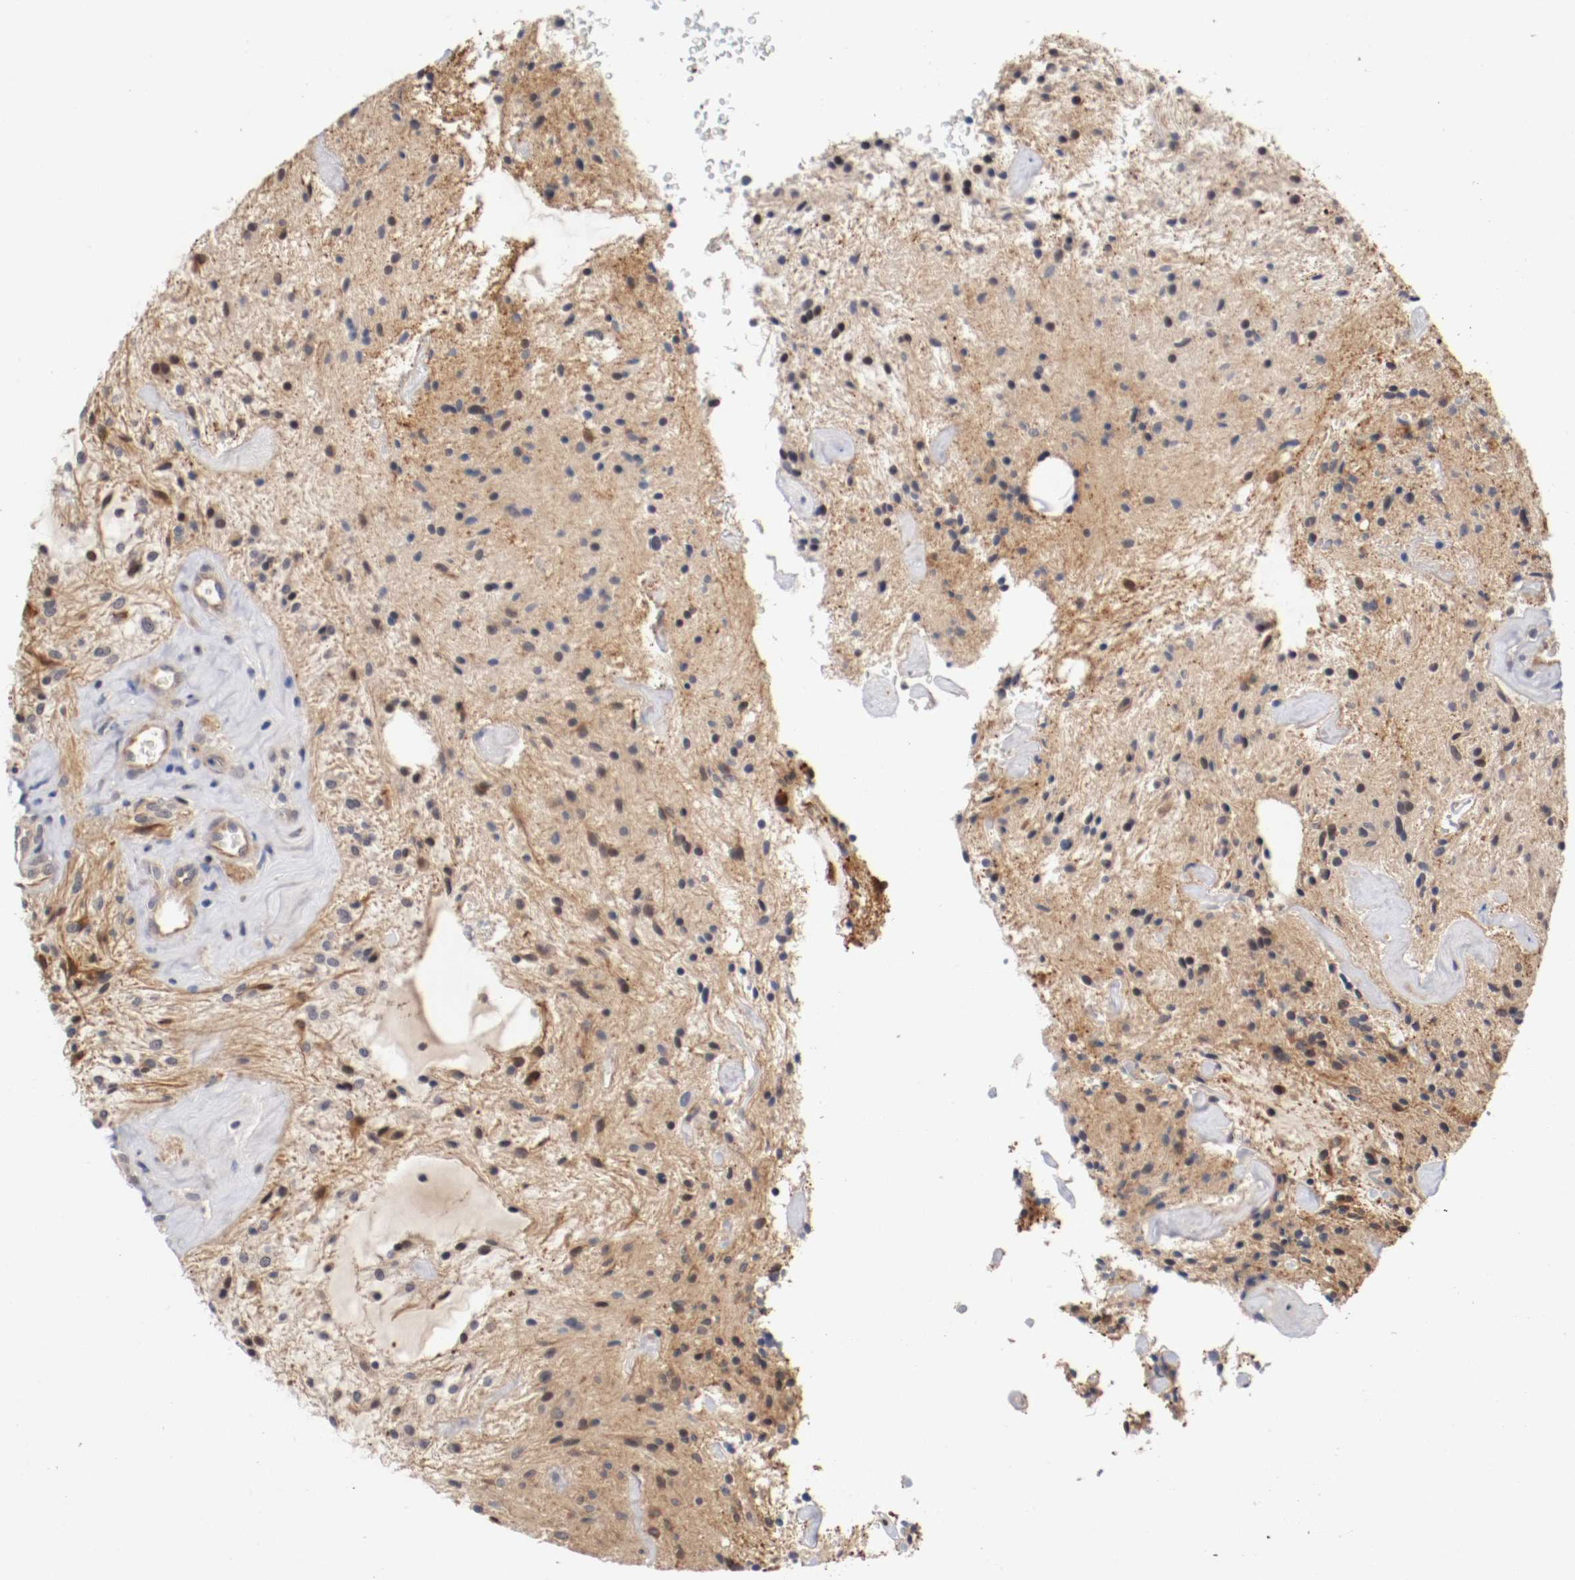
{"staining": {"intensity": "weak", "quantity": "25%-75%", "location": "cytoplasmic/membranous,nuclear"}, "tissue": "glioma", "cell_type": "Tumor cells", "image_type": "cancer", "snomed": [{"axis": "morphology", "description": "Glioma, malignant, NOS"}, {"axis": "topography", "description": "Cerebellum"}], "caption": "Malignant glioma stained with immunohistochemistry (IHC) shows weak cytoplasmic/membranous and nuclear expression in about 25%-75% of tumor cells.", "gene": "RBM23", "patient": {"sex": "female", "age": 10}}